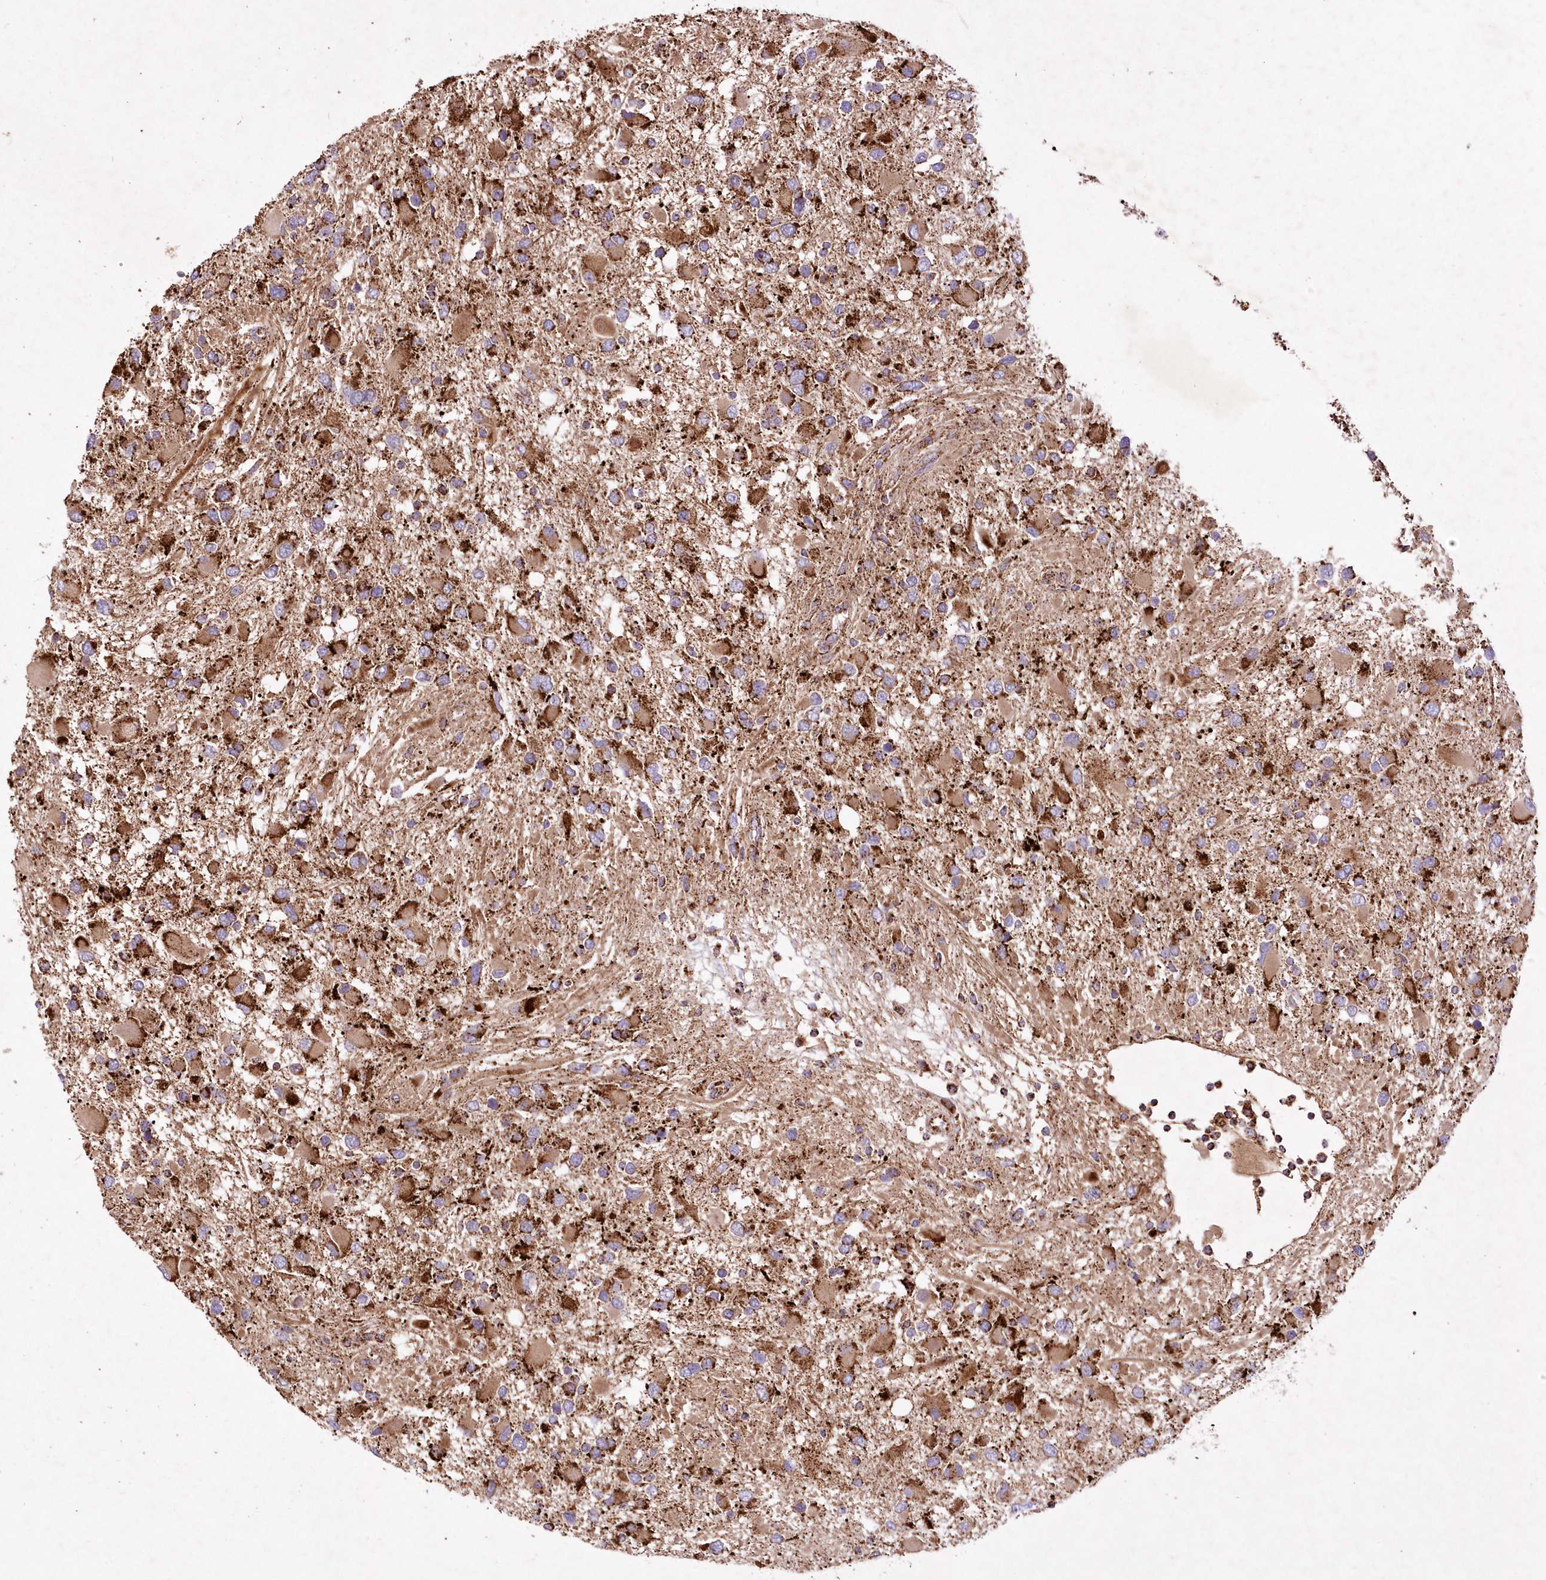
{"staining": {"intensity": "strong", "quantity": ">75%", "location": "cytoplasmic/membranous"}, "tissue": "glioma", "cell_type": "Tumor cells", "image_type": "cancer", "snomed": [{"axis": "morphology", "description": "Glioma, malignant, High grade"}, {"axis": "topography", "description": "Brain"}], "caption": "This photomicrograph reveals glioma stained with immunohistochemistry (IHC) to label a protein in brown. The cytoplasmic/membranous of tumor cells show strong positivity for the protein. Nuclei are counter-stained blue.", "gene": "ASNSD1", "patient": {"sex": "male", "age": 53}}